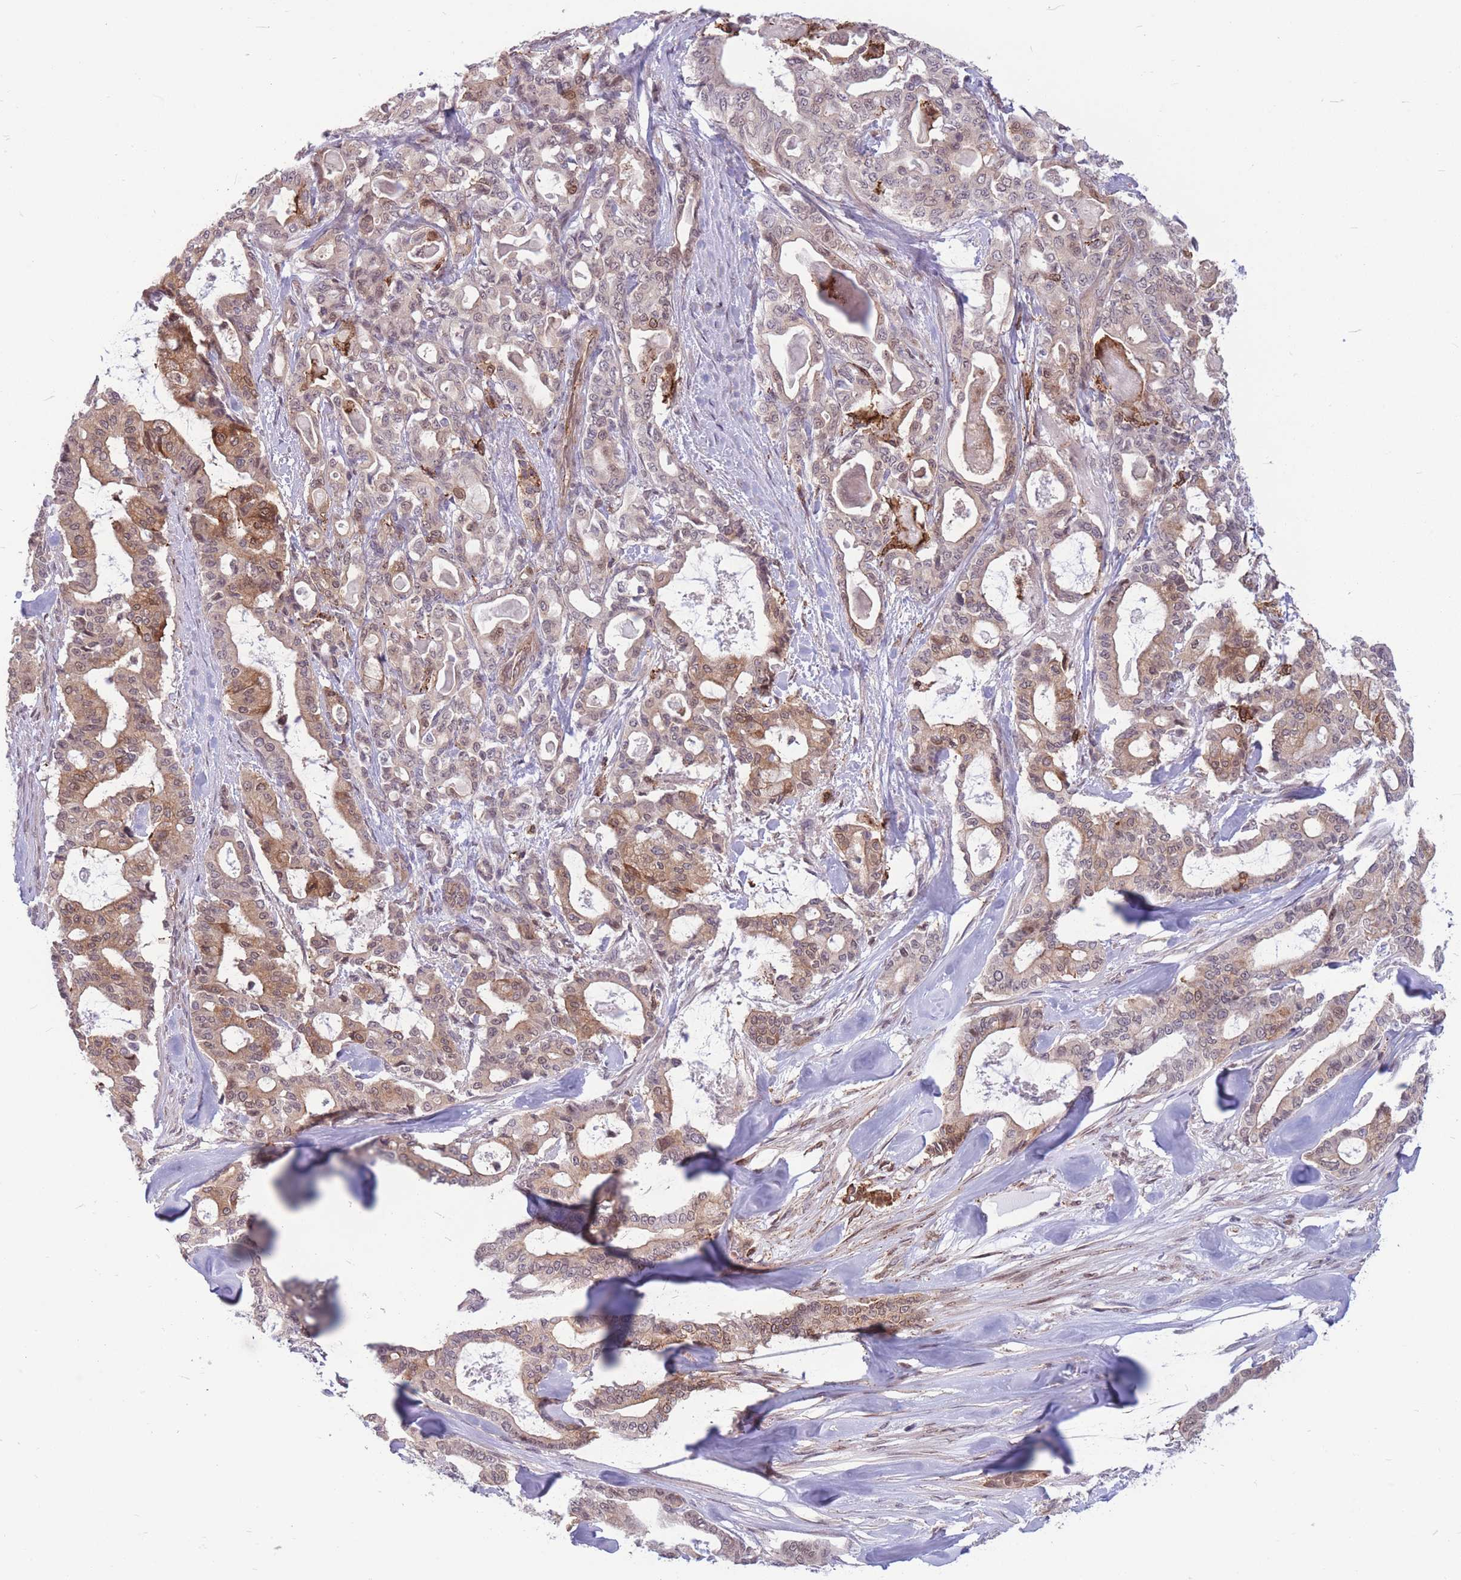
{"staining": {"intensity": "moderate", "quantity": "25%-75%", "location": "cytoplasmic/membranous"}, "tissue": "pancreatic cancer", "cell_type": "Tumor cells", "image_type": "cancer", "snomed": [{"axis": "morphology", "description": "Adenocarcinoma, NOS"}, {"axis": "topography", "description": "Pancreas"}], "caption": "Pancreatic cancer (adenocarcinoma) stained with DAB (3,3'-diaminobenzidine) immunohistochemistry demonstrates medium levels of moderate cytoplasmic/membranous positivity in about 25%-75% of tumor cells.", "gene": "TCF20", "patient": {"sex": "male", "age": 63}}